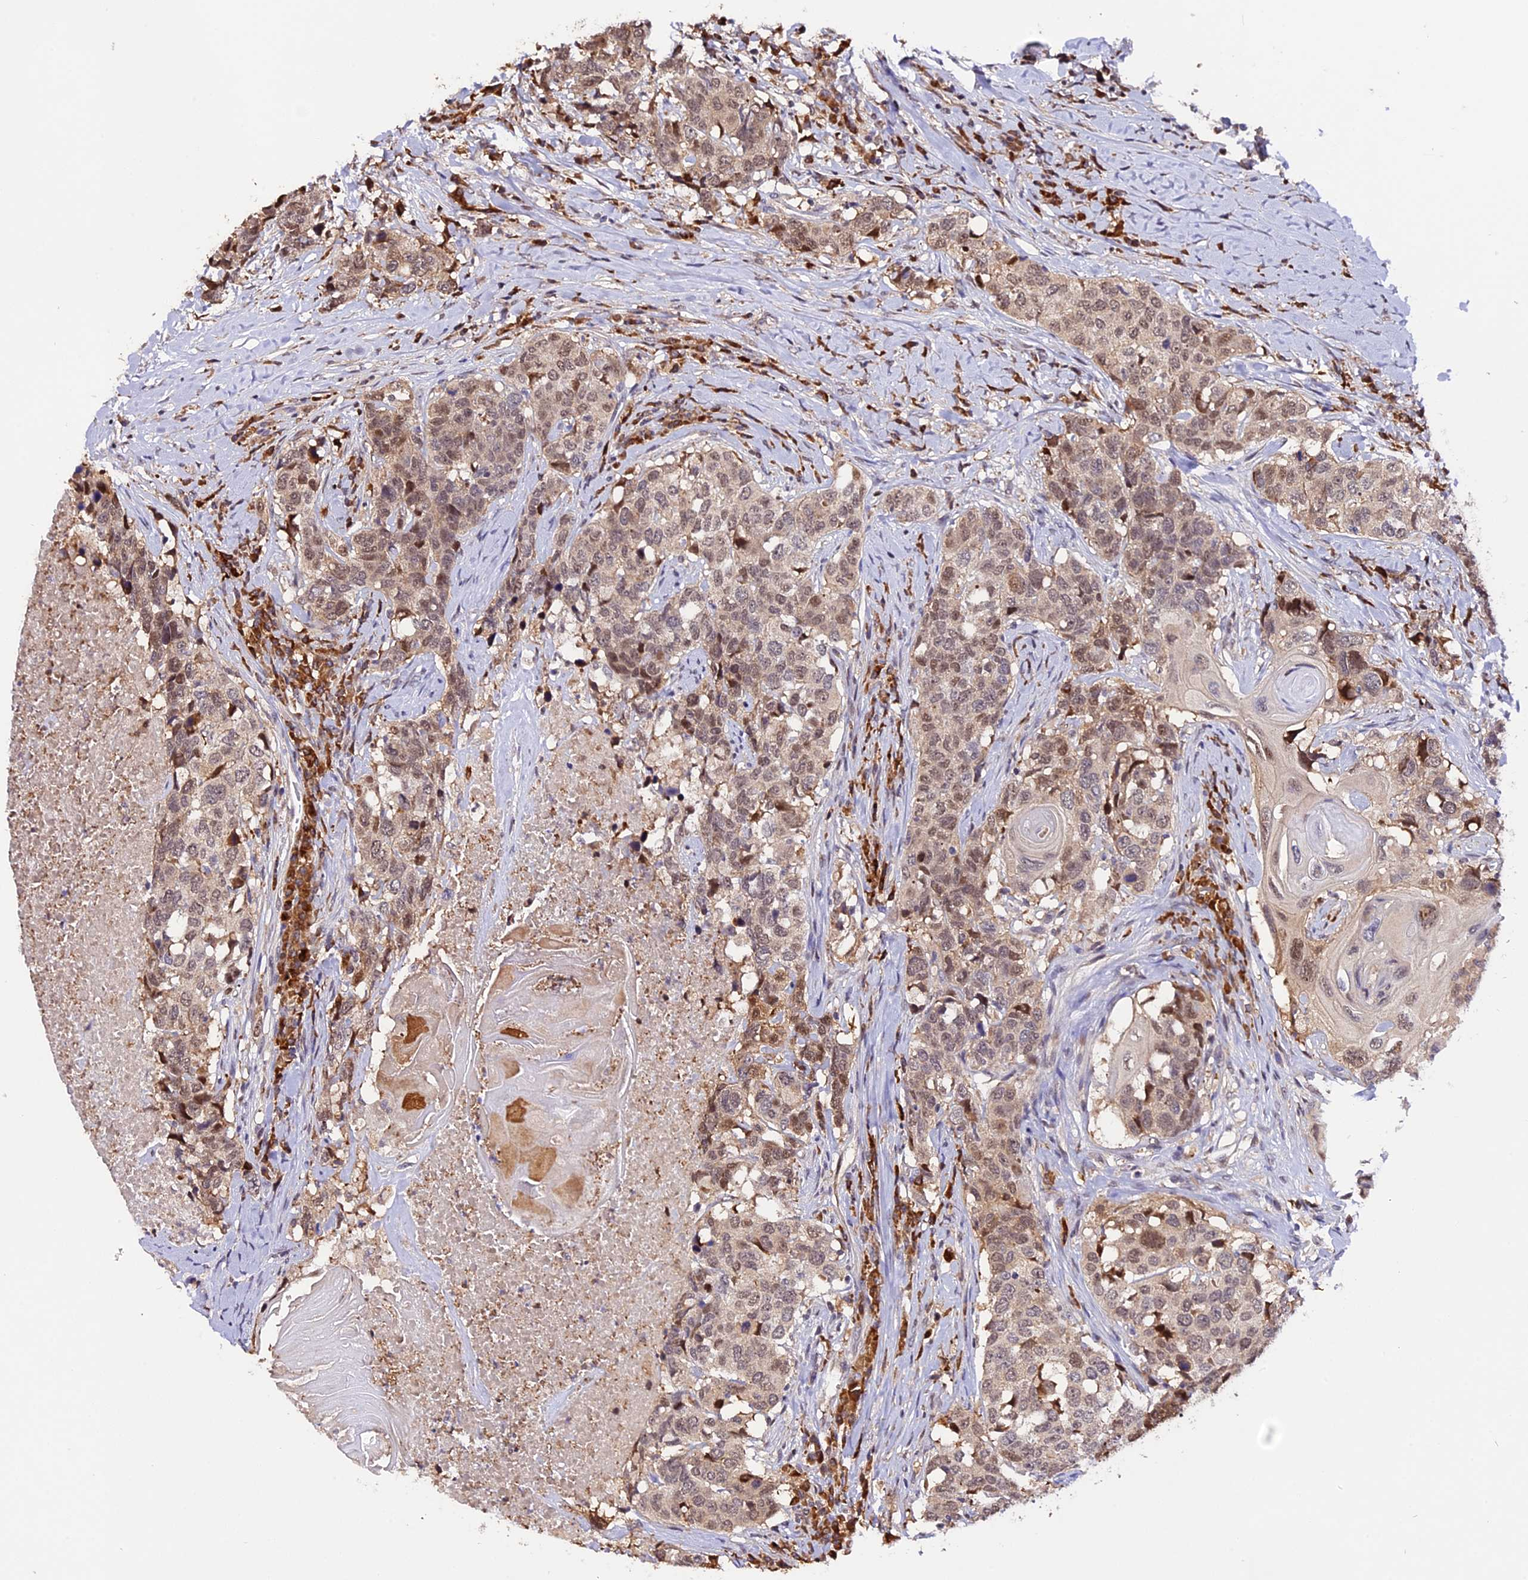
{"staining": {"intensity": "moderate", "quantity": "25%-75%", "location": "cytoplasmic/membranous,nuclear"}, "tissue": "head and neck cancer", "cell_type": "Tumor cells", "image_type": "cancer", "snomed": [{"axis": "morphology", "description": "Squamous cell carcinoma, NOS"}, {"axis": "topography", "description": "Head-Neck"}], "caption": "Tumor cells display medium levels of moderate cytoplasmic/membranous and nuclear expression in approximately 25%-75% of cells in head and neck cancer (squamous cell carcinoma).", "gene": "HERPUD1", "patient": {"sex": "male", "age": 66}}